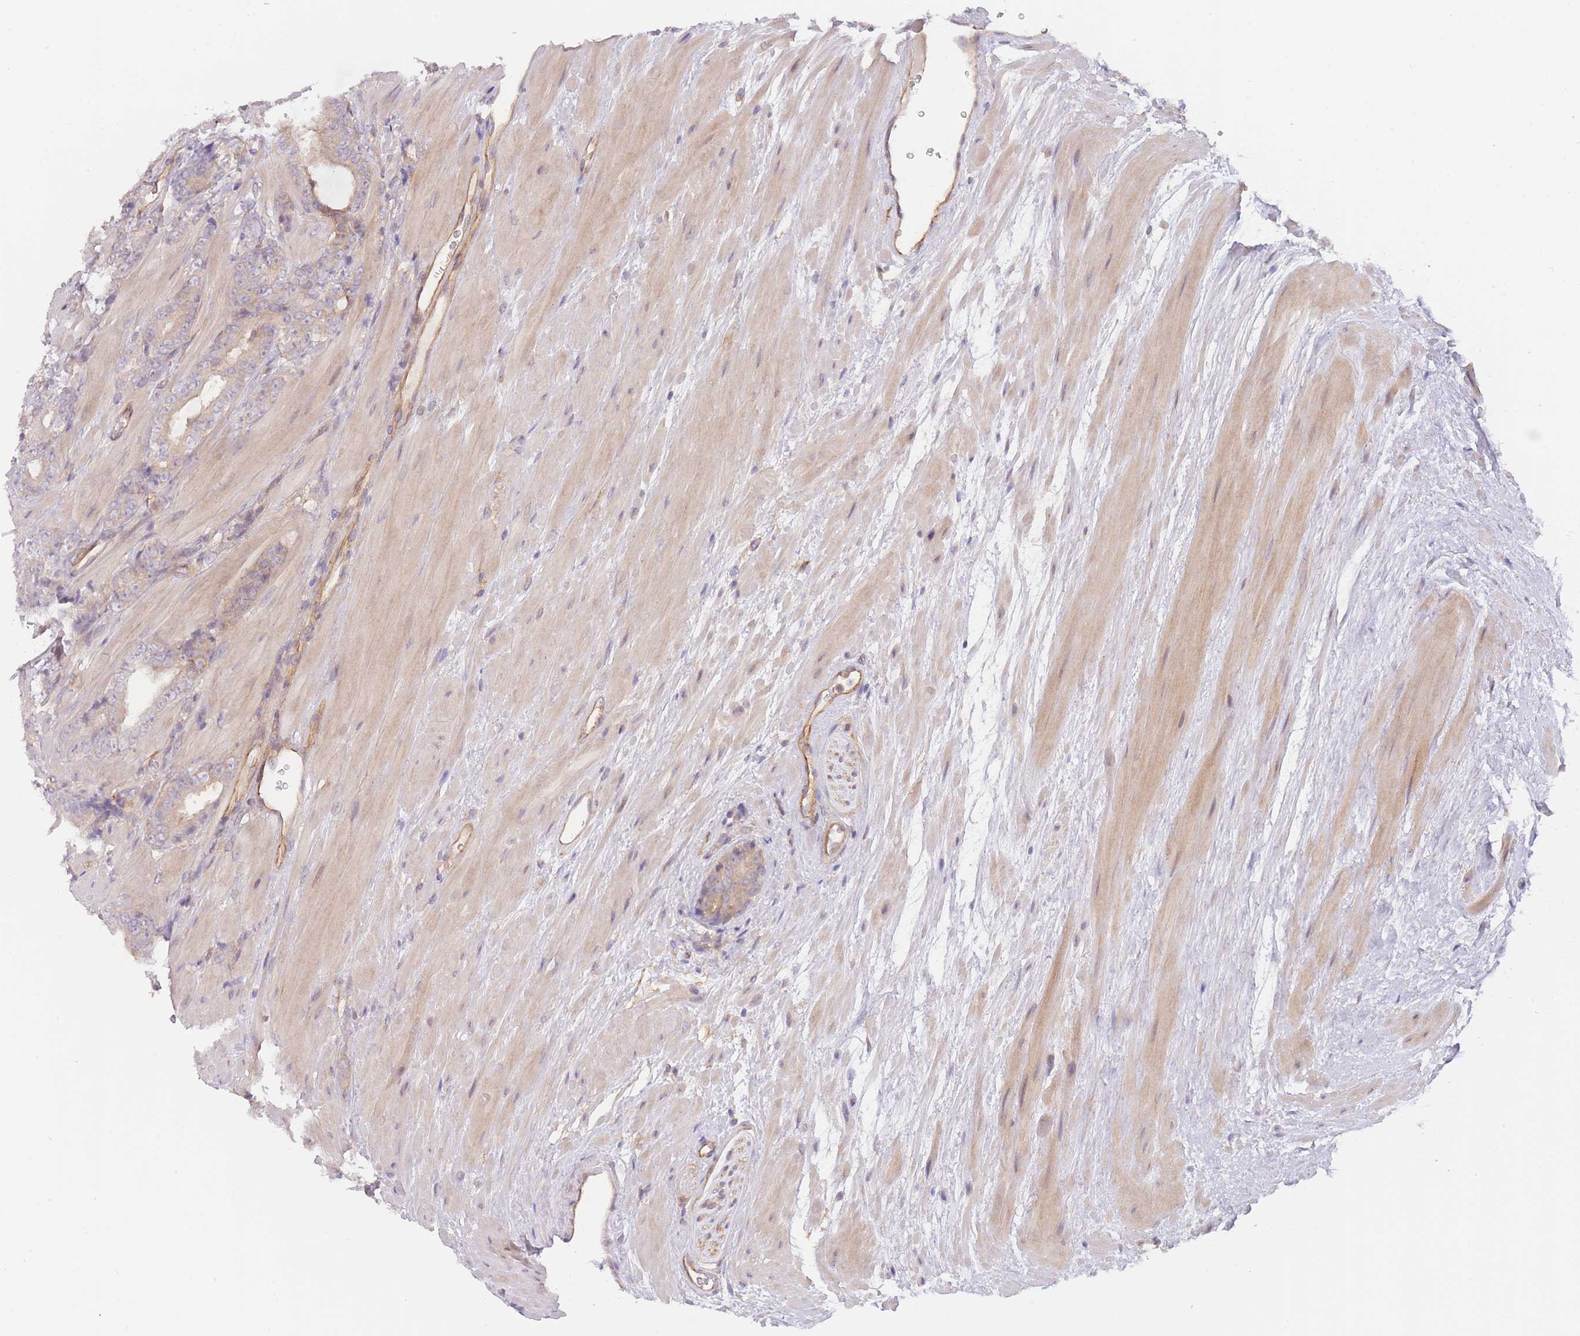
{"staining": {"intensity": "weak", "quantity": "<25%", "location": "cytoplasmic/membranous"}, "tissue": "prostate cancer", "cell_type": "Tumor cells", "image_type": "cancer", "snomed": [{"axis": "morphology", "description": "Adenocarcinoma, High grade"}, {"axis": "topography", "description": "Prostate"}], "caption": "Tumor cells show no significant protein staining in prostate adenocarcinoma (high-grade). (Immunohistochemistry (ihc), brightfield microscopy, high magnification).", "gene": "WDR93", "patient": {"sex": "male", "age": 62}}